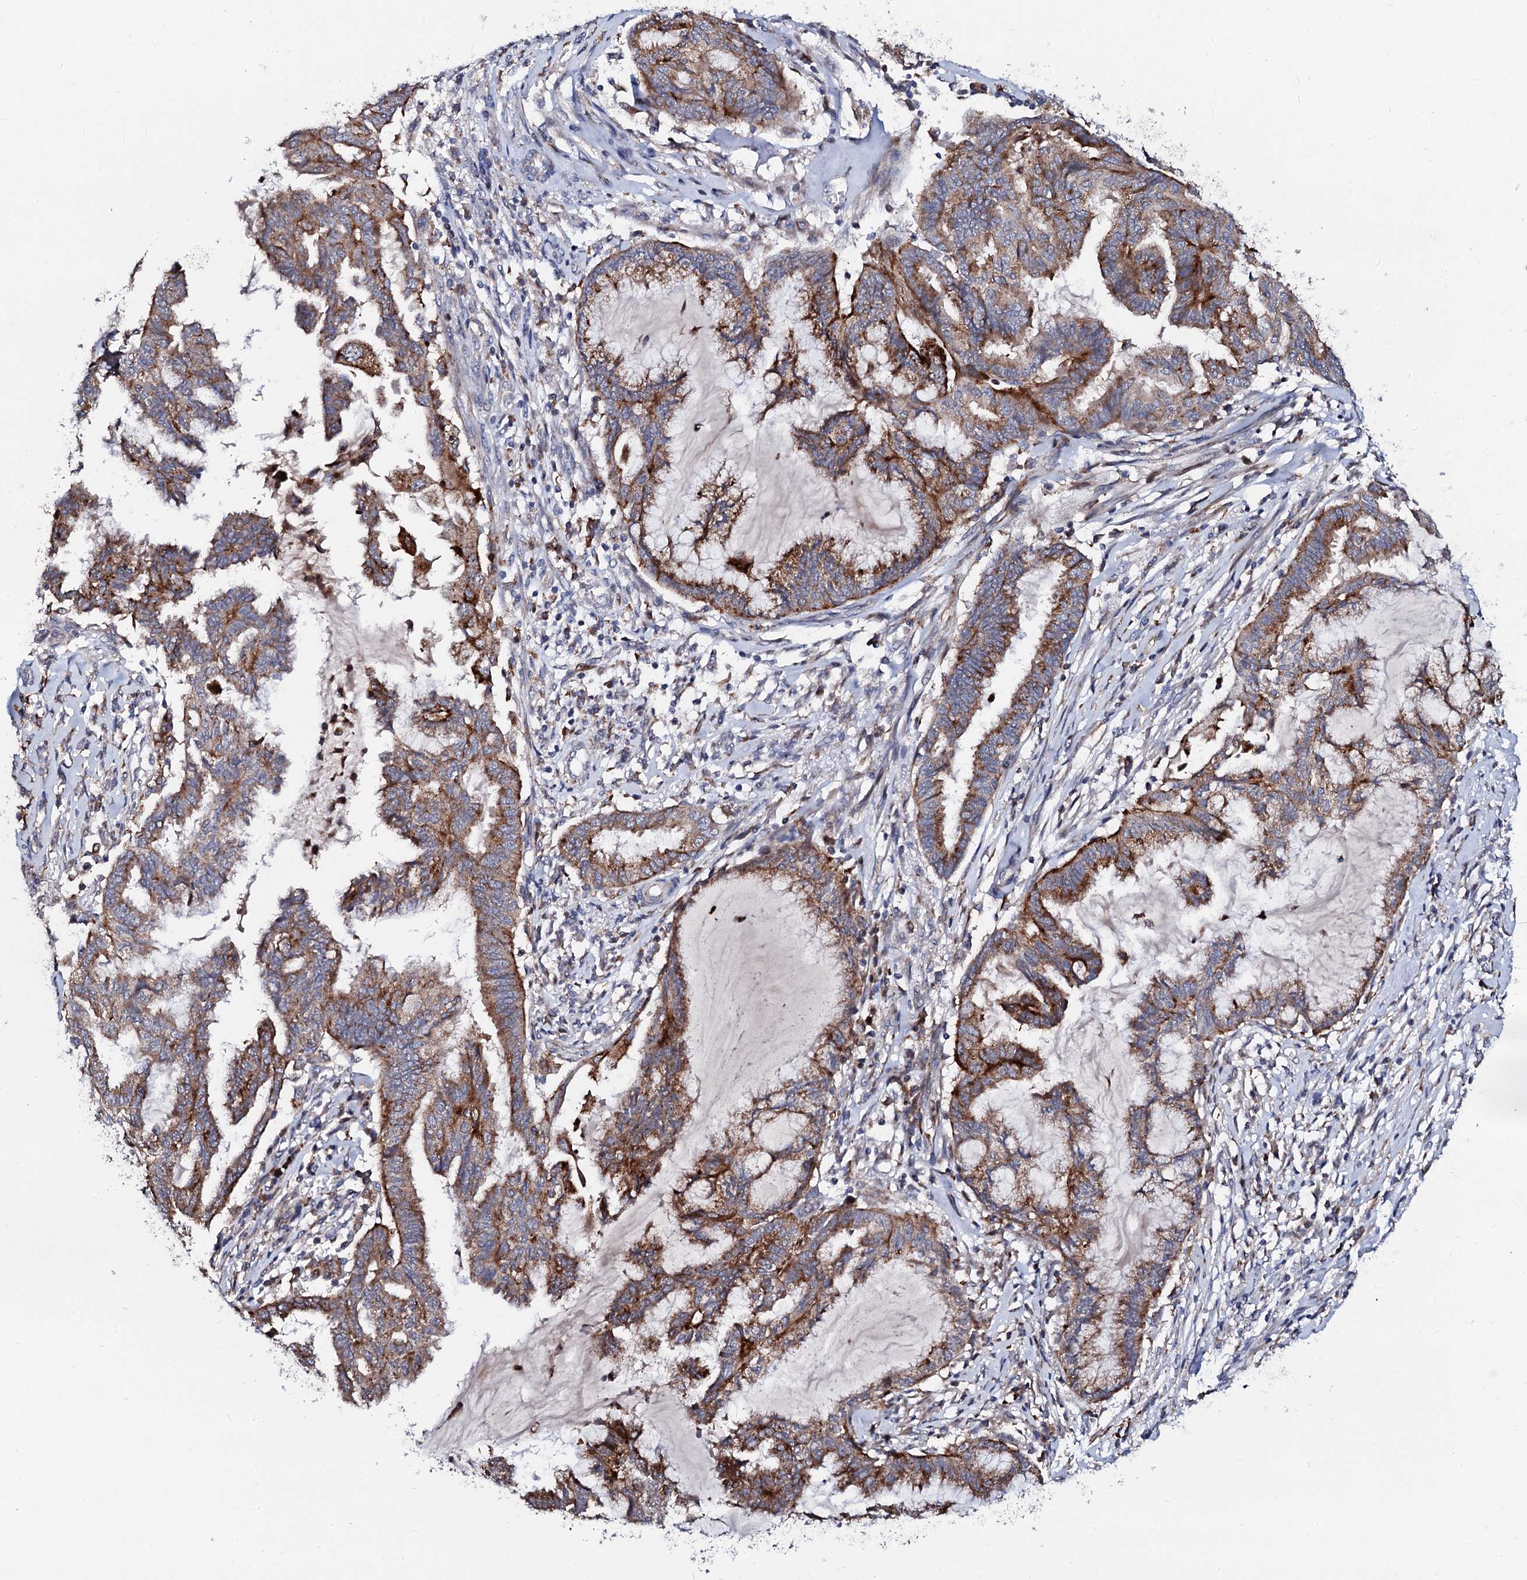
{"staining": {"intensity": "strong", "quantity": ">75%", "location": "cytoplasmic/membranous"}, "tissue": "endometrial cancer", "cell_type": "Tumor cells", "image_type": "cancer", "snomed": [{"axis": "morphology", "description": "Adenocarcinoma, NOS"}, {"axis": "topography", "description": "Endometrium"}], "caption": "The image displays staining of endometrial adenocarcinoma, revealing strong cytoplasmic/membranous protein positivity (brown color) within tumor cells.", "gene": "TCIRG1", "patient": {"sex": "female", "age": 86}}